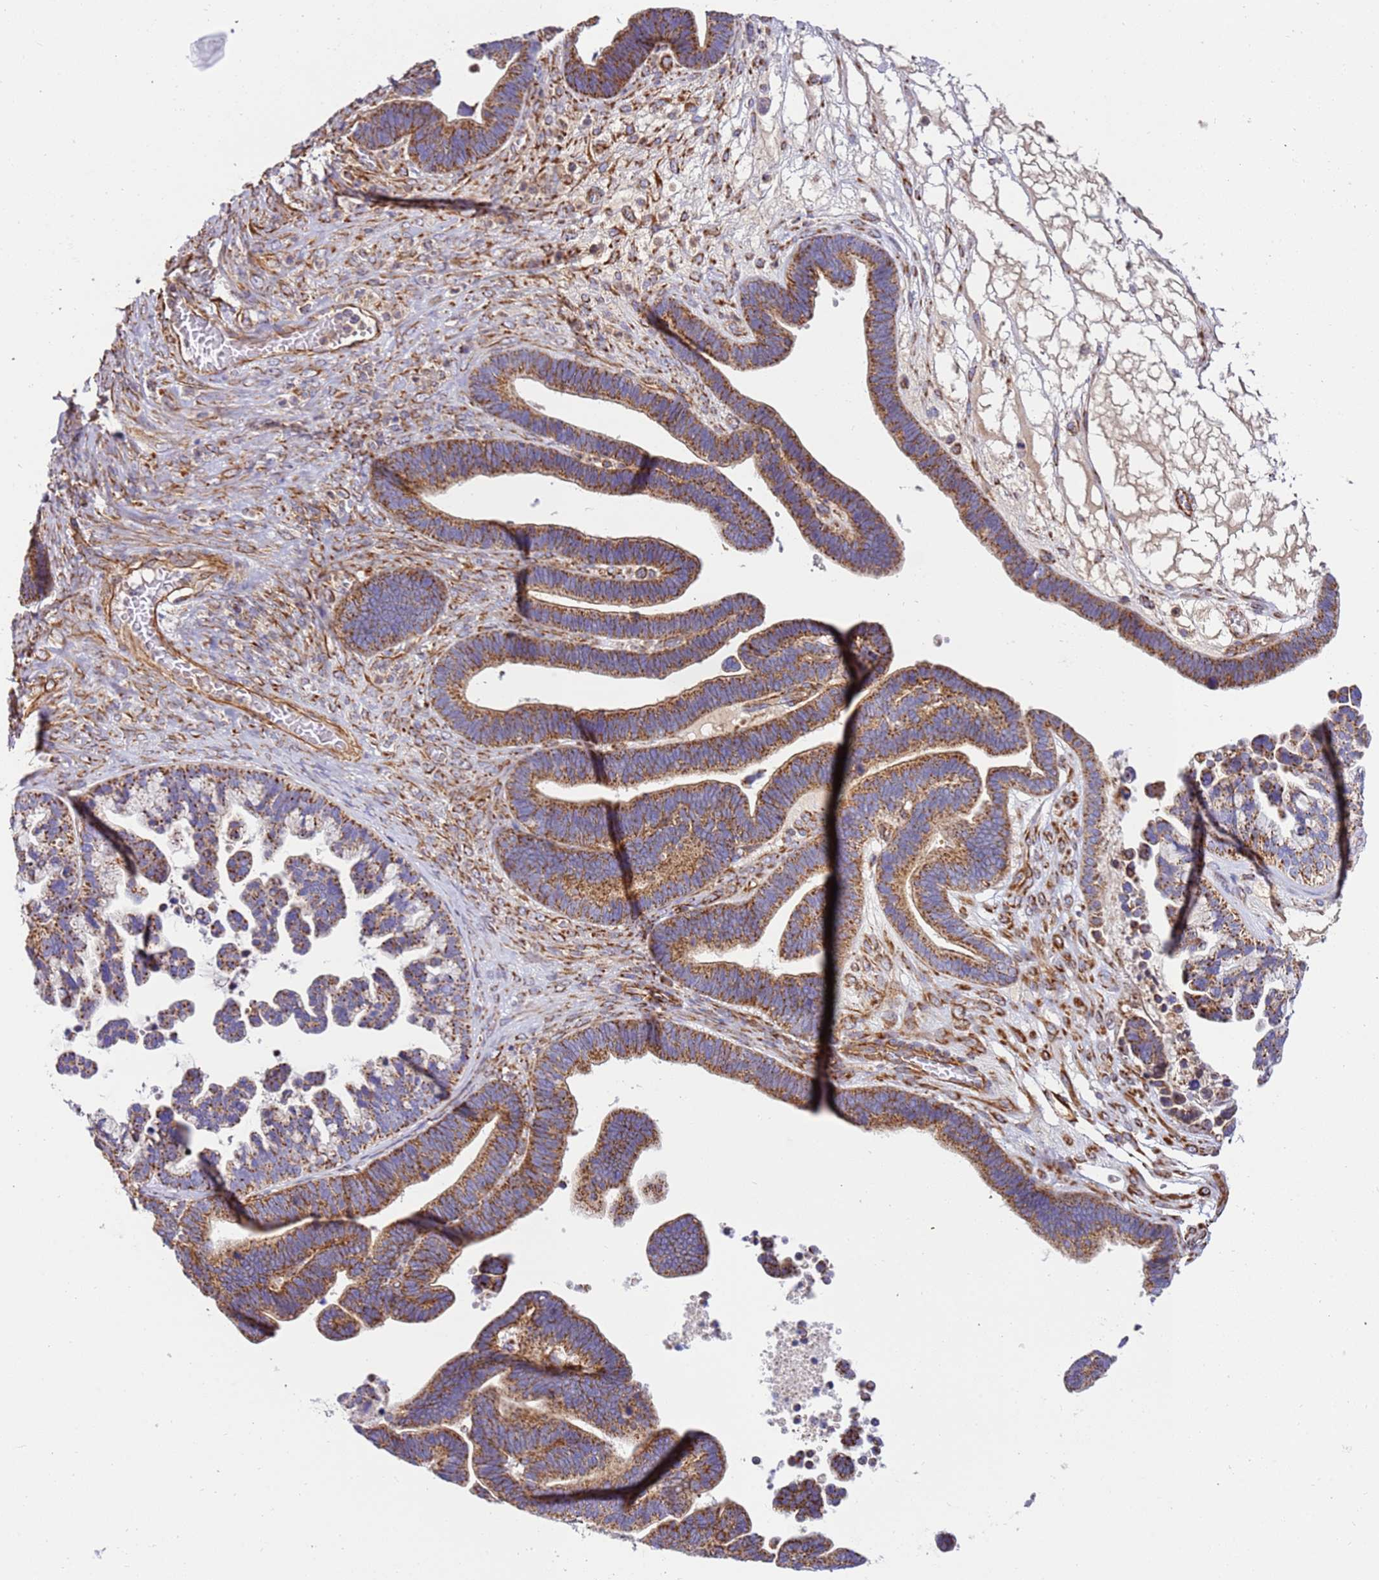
{"staining": {"intensity": "moderate", "quantity": ">75%", "location": "cytoplasmic/membranous"}, "tissue": "ovarian cancer", "cell_type": "Tumor cells", "image_type": "cancer", "snomed": [{"axis": "morphology", "description": "Cystadenocarcinoma, serous, NOS"}, {"axis": "topography", "description": "Ovary"}], "caption": "This micrograph exhibits serous cystadenocarcinoma (ovarian) stained with immunohistochemistry to label a protein in brown. The cytoplasmic/membranous of tumor cells show moderate positivity for the protein. Nuclei are counter-stained blue.", "gene": "MRPL20", "patient": {"sex": "female", "age": 56}}